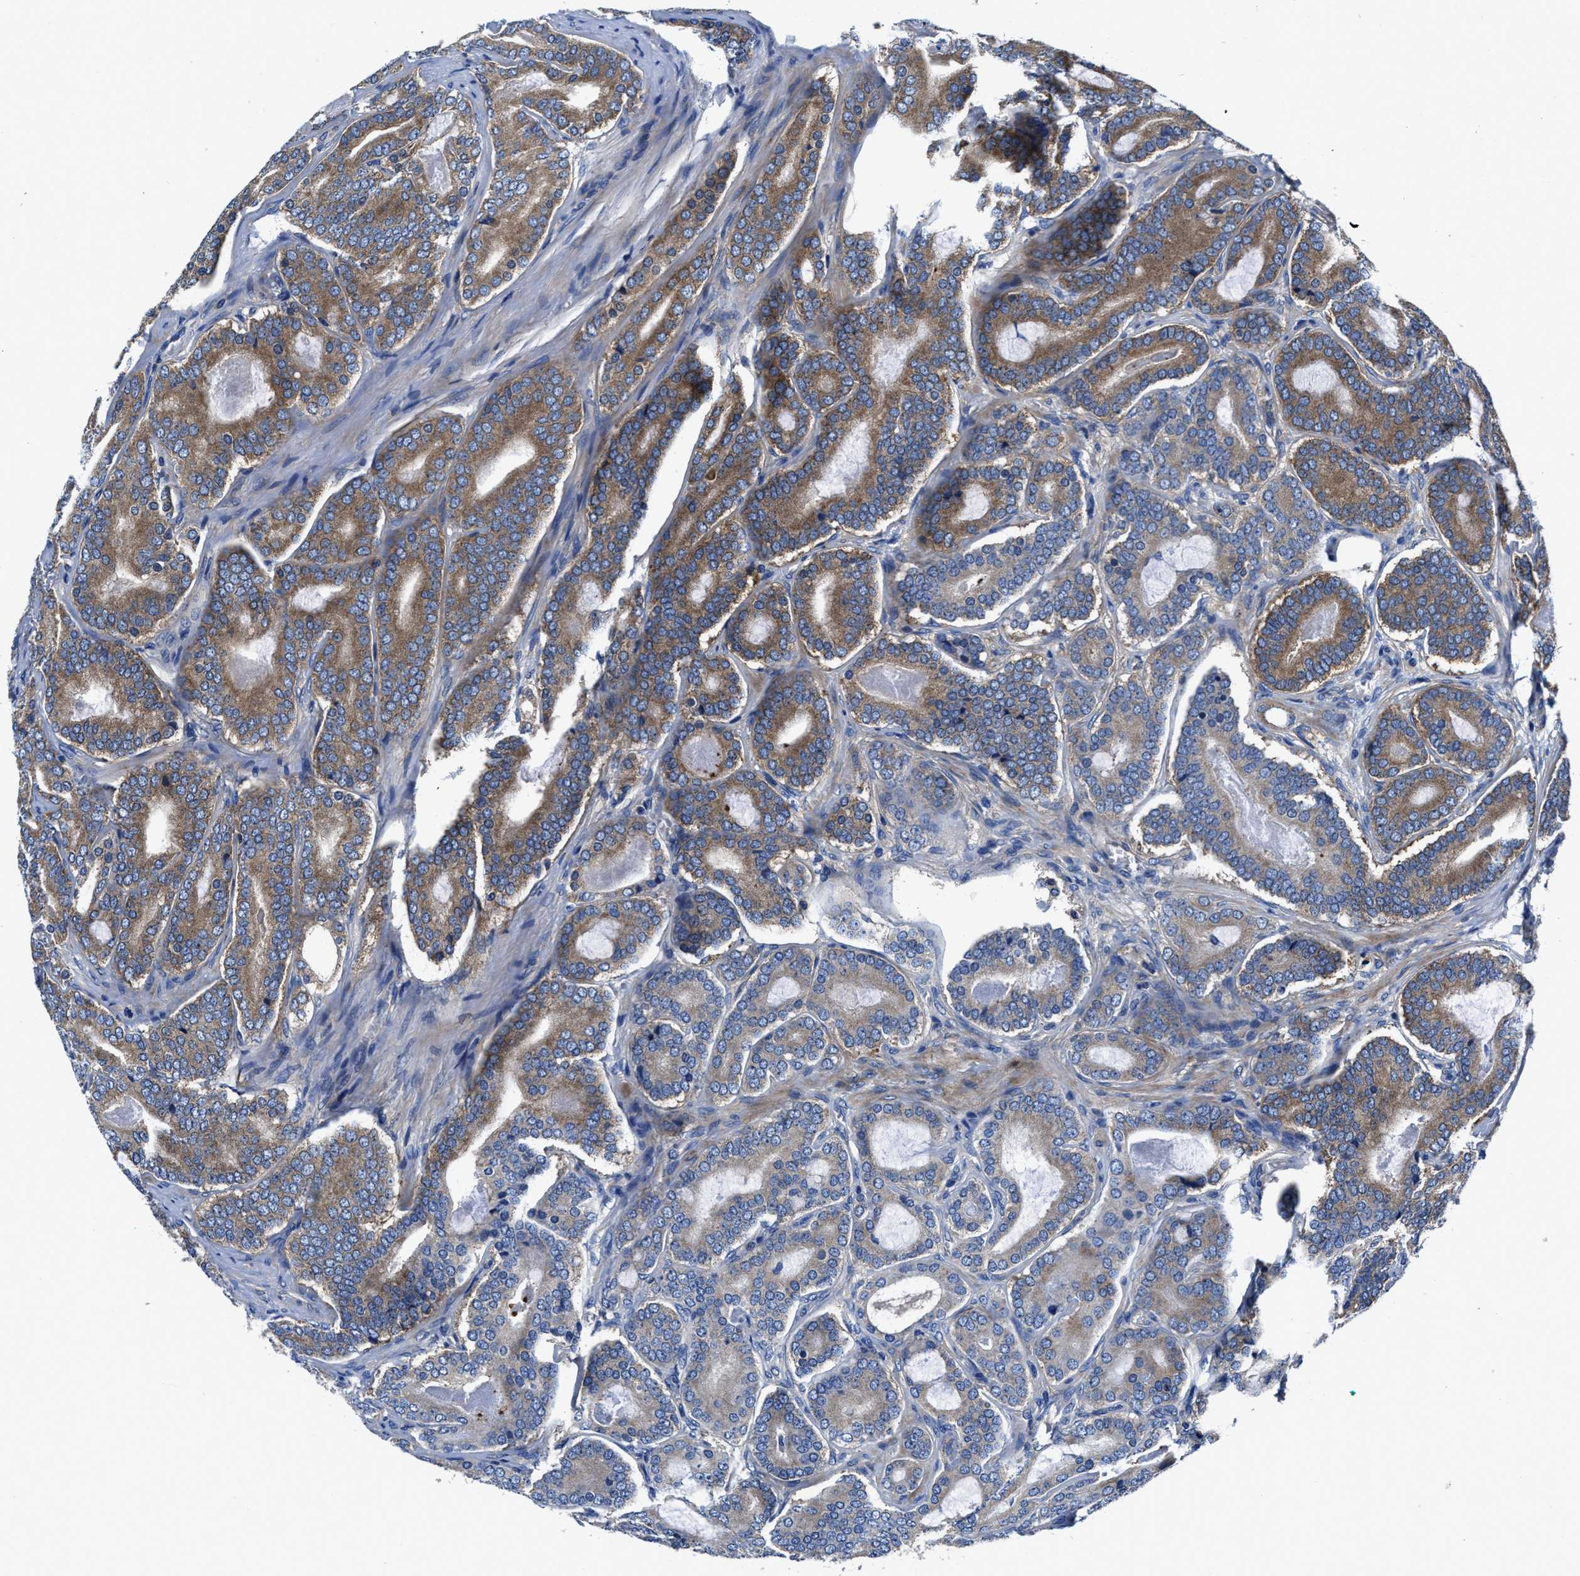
{"staining": {"intensity": "moderate", "quantity": ">75%", "location": "cytoplasmic/membranous"}, "tissue": "prostate cancer", "cell_type": "Tumor cells", "image_type": "cancer", "snomed": [{"axis": "morphology", "description": "Adenocarcinoma, High grade"}, {"axis": "topography", "description": "Prostate"}], "caption": "Immunohistochemistry (DAB) staining of human adenocarcinoma (high-grade) (prostate) displays moderate cytoplasmic/membranous protein staining in about >75% of tumor cells. The staining was performed using DAB to visualize the protein expression in brown, while the nuclei were stained in blue with hematoxylin (Magnification: 20x).", "gene": "PHLPP1", "patient": {"sex": "male", "age": 60}}